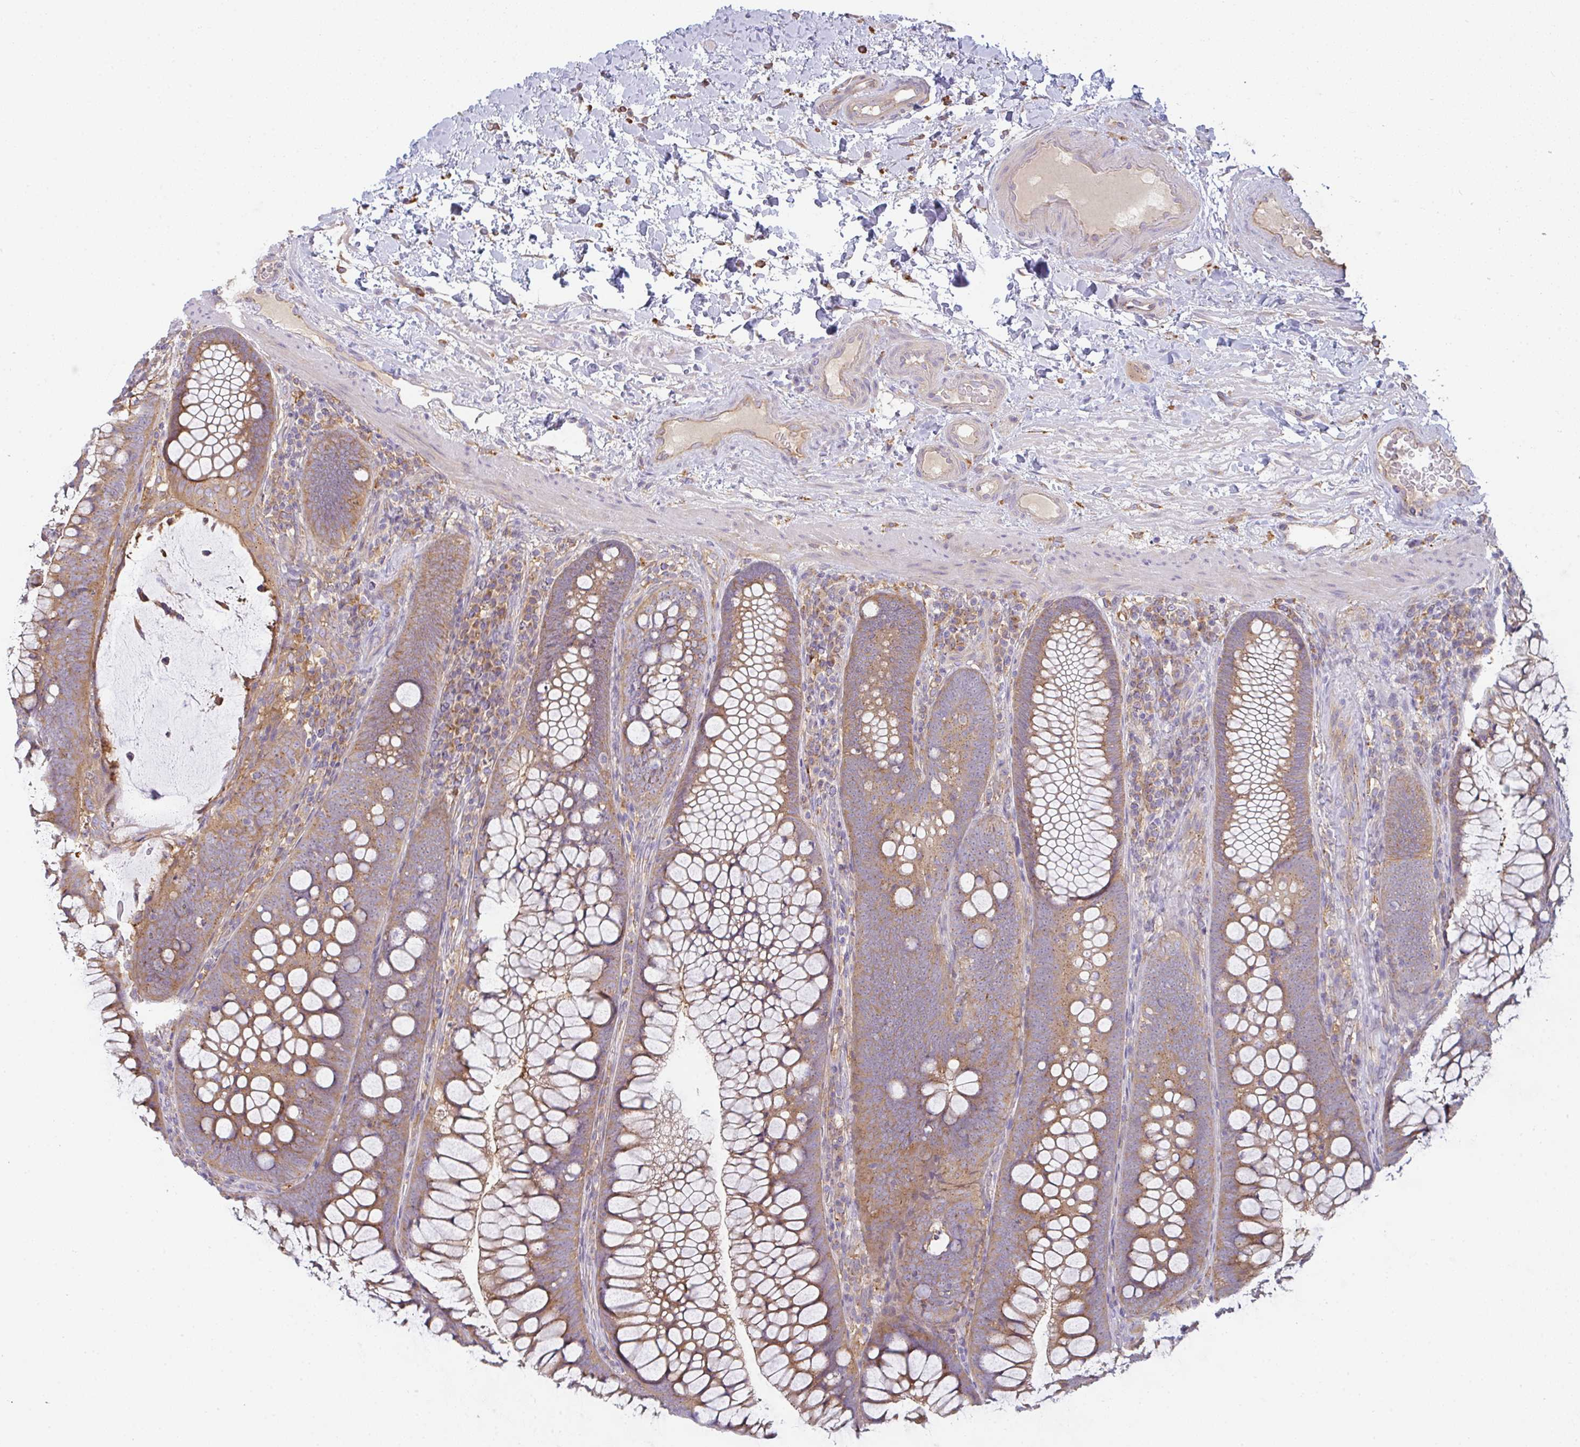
{"staining": {"intensity": "weak", "quantity": "<25%", "location": "cytoplasmic/membranous"}, "tissue": "colon", "cell_type": "Endothelial cells", "image_type": "normal", "snomed": [{"axis": "morphology", "description": "Normal tissue, NOS"}, {"axis": "morphology", "description": "Adenoma, NOS"}, {"axis": "topography", "description": "Soft tissue"}, {"axis": "topography", "description": "Colon"}], "caption": "This is a histopathology image of immunohistochemistry staining of normal colon, which shows no expression in endothelial cells. The staining is performed using DAB (3,3'-diaminobenzidine) brown chromogen with nuclei counter-stained in using hematoxylin.", "gene": "SNX5", "patient": {"sex": "male", "age": 47}}